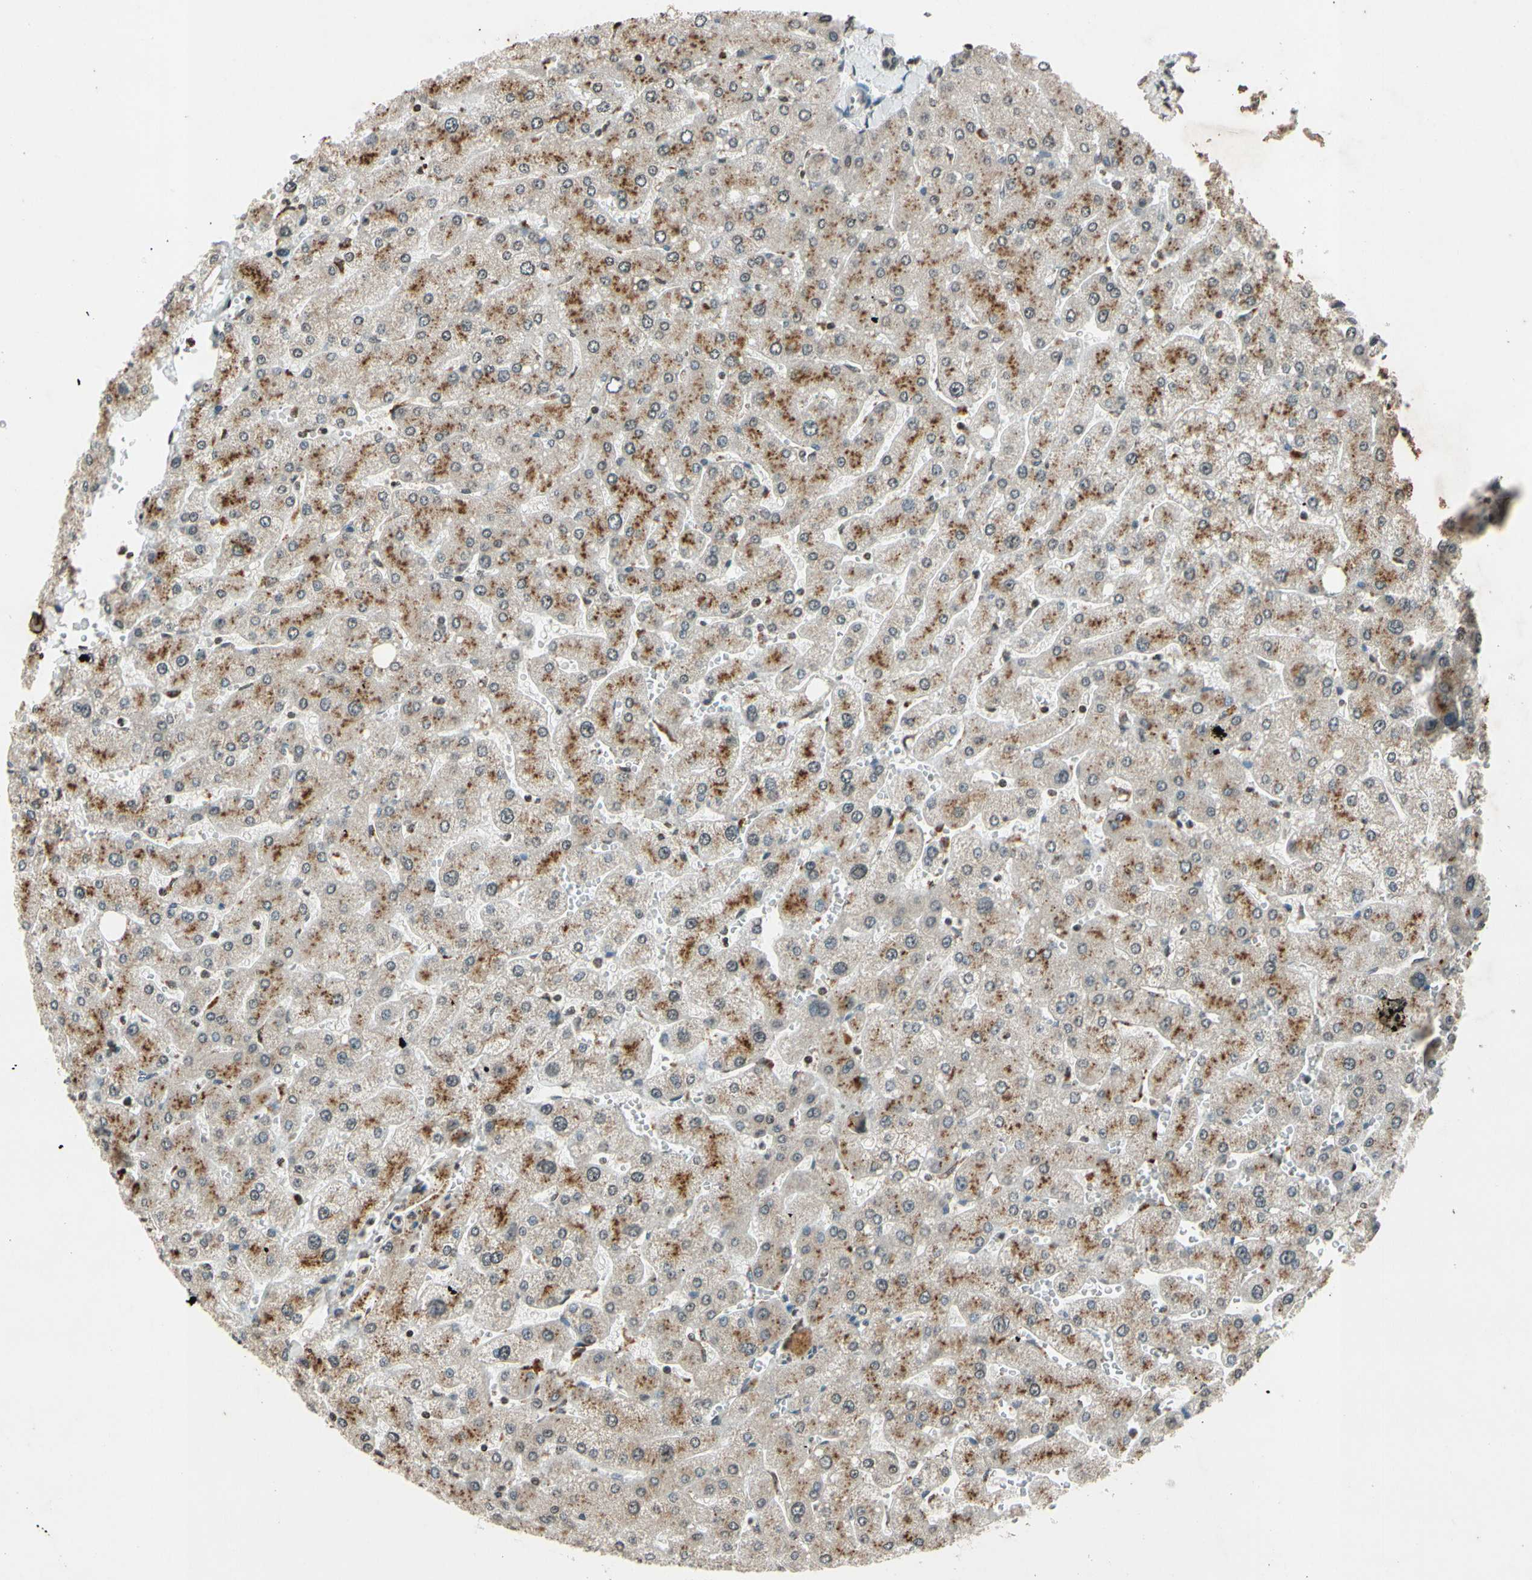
{"staining": {"intensity": "weak", "quantity": ">75%", "location": "cytoplasmic/membranous"}, "tissue": "liver", "cell_type": "Cholangiocytes", "image_type": "normal", "snomed": [{"axis": "morphology", "description": "Normal tissue, NOS"}, {"axis": "topography", "description": "Liver"}], "caption": "DAB immunohistochemical staining of unremarkable human liver exhibits weak cytoplasmic/membranous protein expression in about >75% of cholangiocytes.", "gene": "CLDN11", "patient": {"sex": "male", "age": 55}}